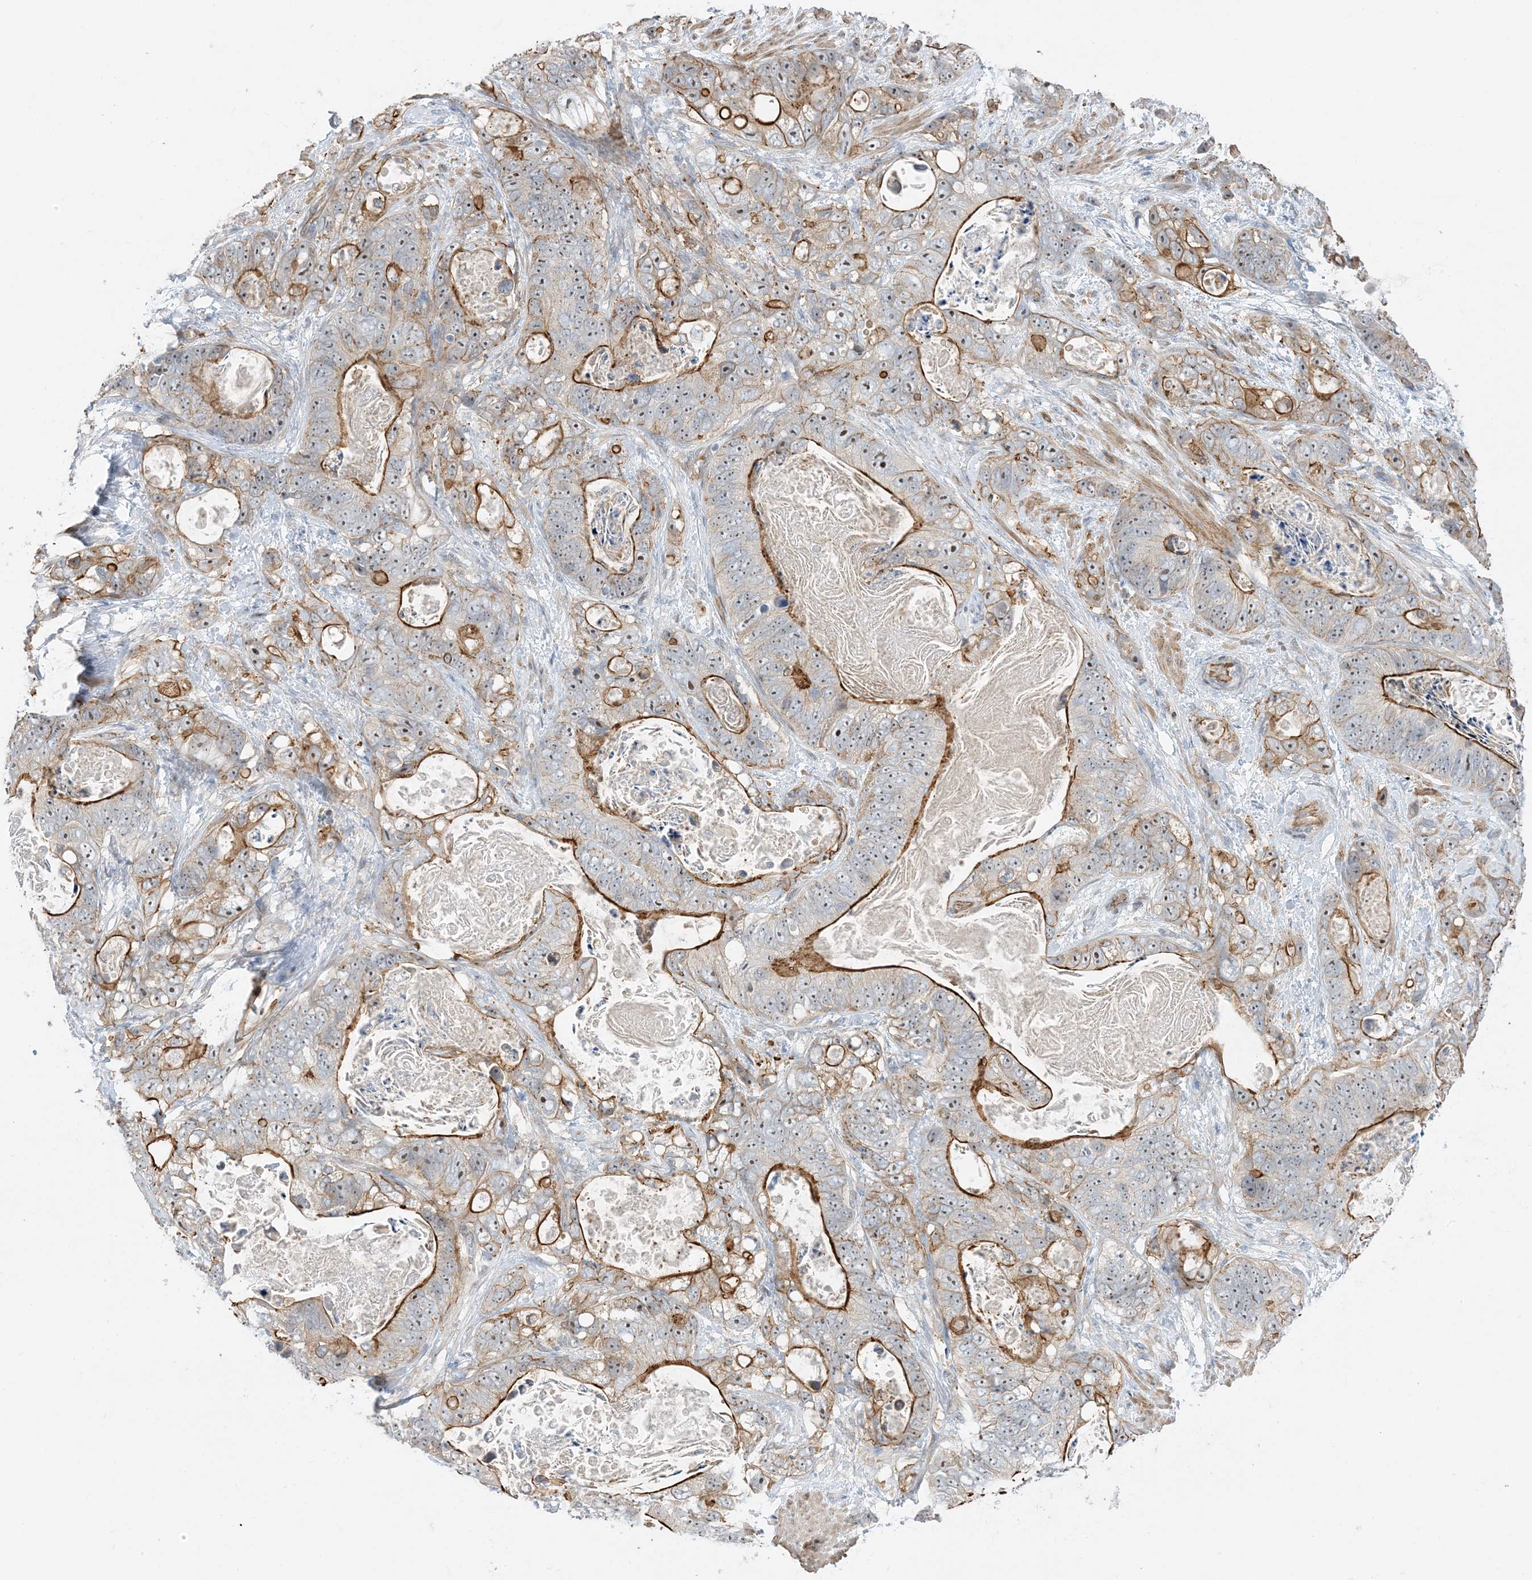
{"staining": {"intensity": "strong", "quantity": "25%-75%", "location": "cytoplasmic/membranous"}, "tissue": "stomach cancer", "cell_type": "Tumor cells", "image_type": "cancer", "snomed": [{"axis": "morphology", "description": "Normal tissue, NOS"}, {"axis": "morphology", "description": "Adenocarcinoma, NOS"}, {"axis": "topography", "description": "Stomach"}], "caption": "DAB immunohistochemical staining of human stomach cancer reveals strong cytoplasmic/membranous protein positivity in approximately 25%-75% of tumor cells.", "gene": "IL36B", "patient": {"sex": "female", "age": 89}}